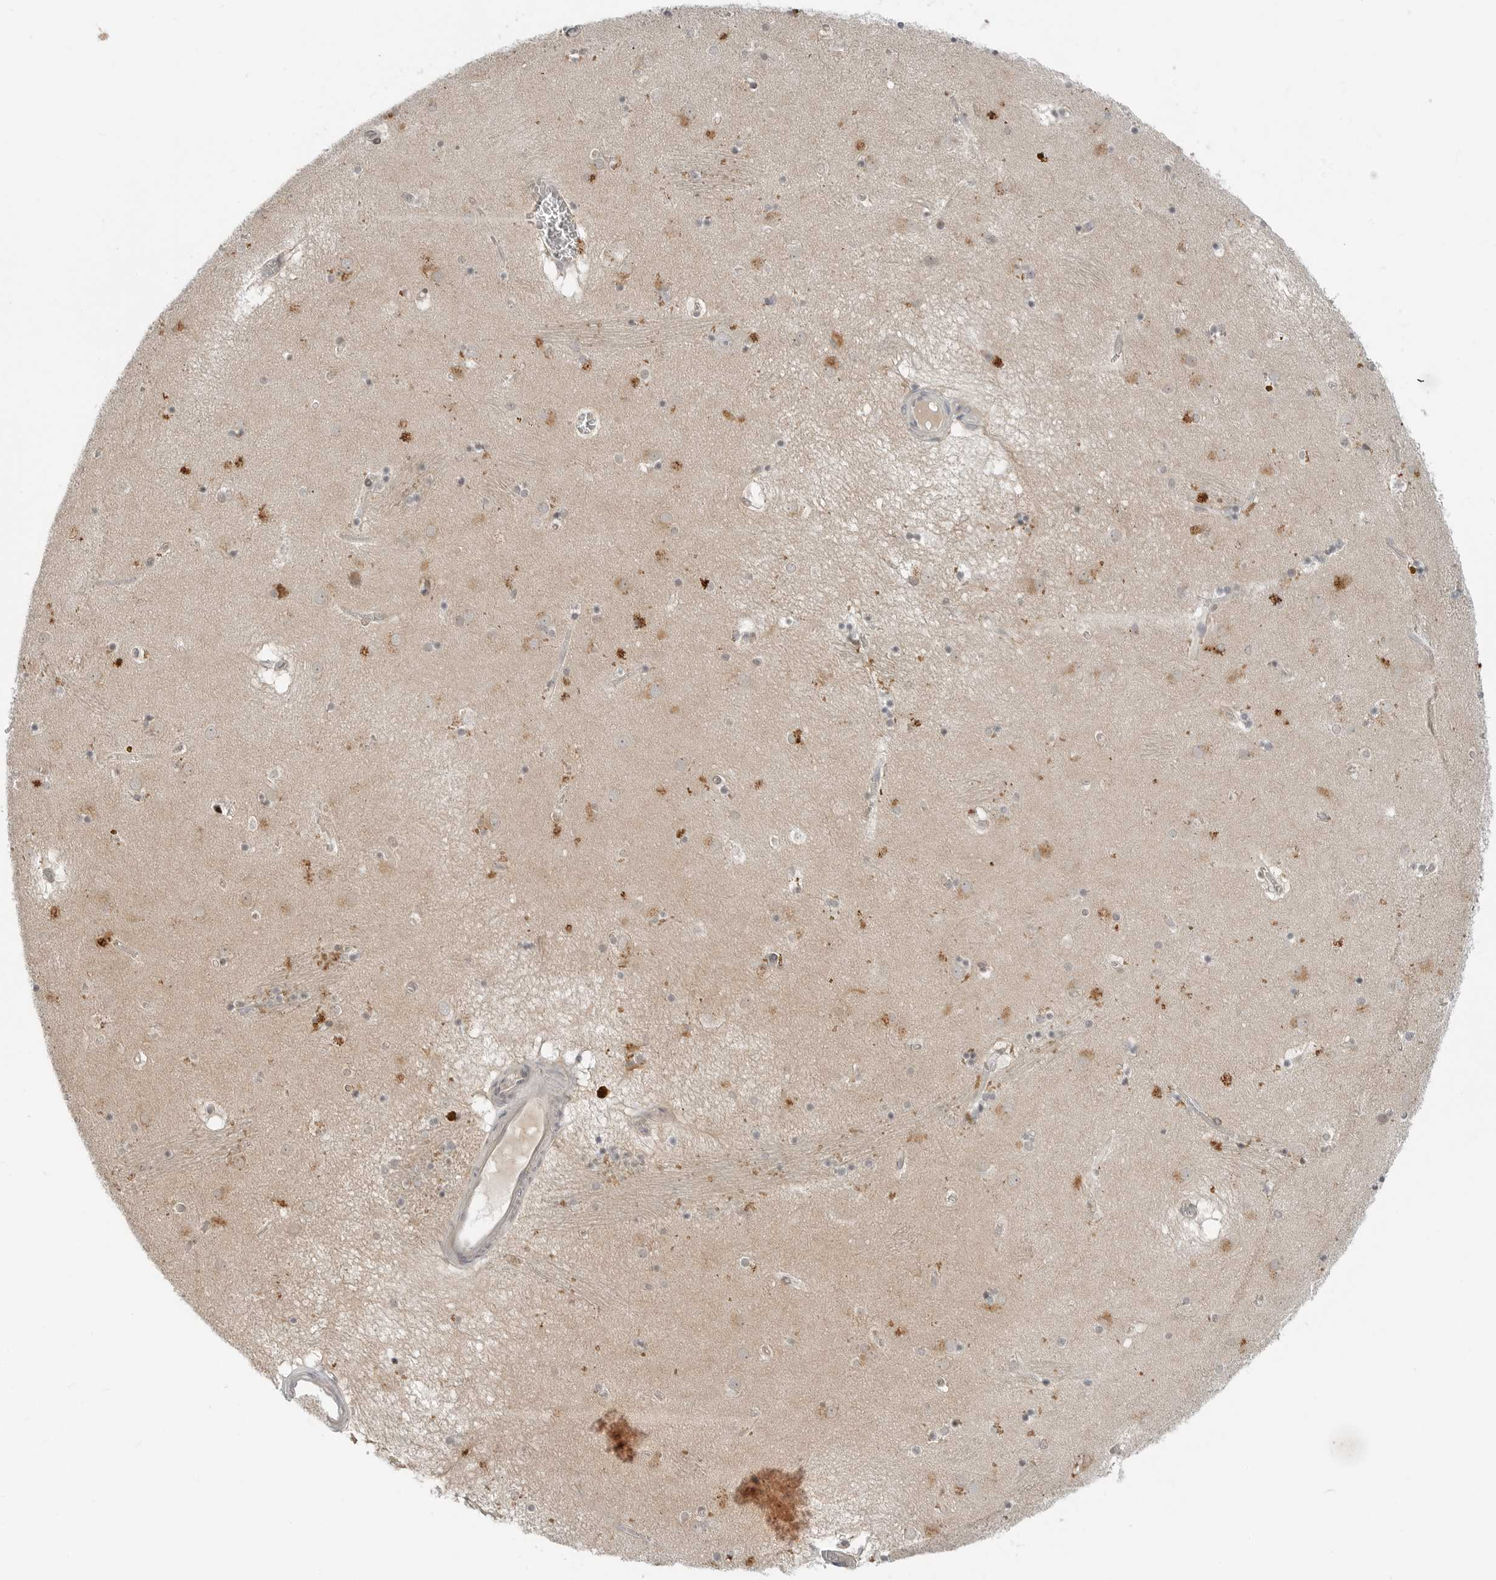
{"staining": {"intensity": "moderate", "quantity": "<25%", "location": "cytoplasmic/membranous"}, "tissue": "caudate", "cell_type": "Glial cells", "image_type": "normal", "snomed": [{"axis": "morphology", "description": "Normal tissue, NOS"}, {"axis": "topography", "description": "Lateral ventricle wall"}], "caption": "Immunohistochemistry histopathology image of normal caudate: caudate stained using immunohistochemistry displays low levels of moderate protein expression localized specifically in the cytoplasmic/membranous of glial cells, appearing as a cytoplasmic/membranous brown color.", "gene": "FCRLB", "patient": {"sex": "male", "age": 70}}